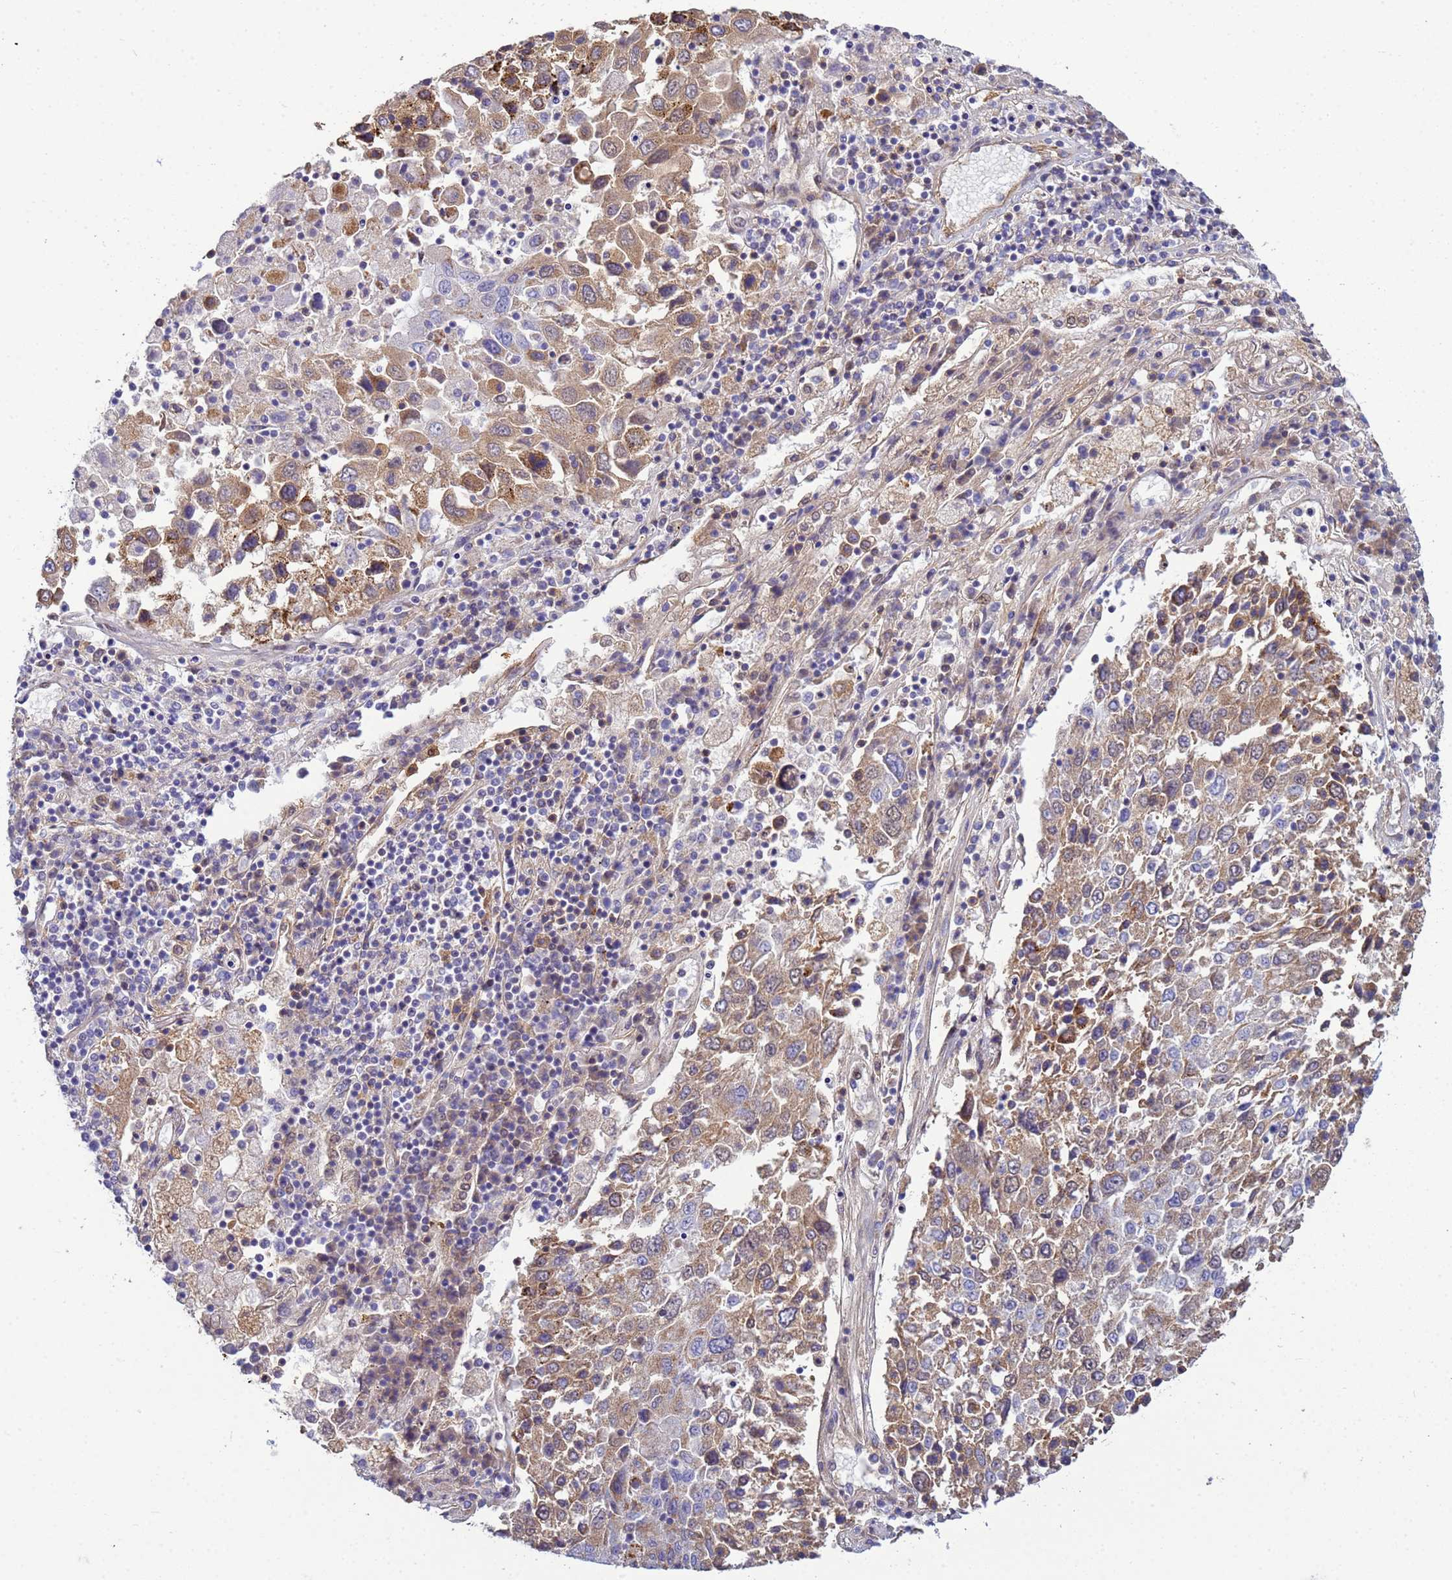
{"staining": {"intensity": "moderate", "quantity": "25%-75%", "location": "cytoplasmic/membranous"}, "tissue": "lung cancer", "cell_type": "Tumor cells", "image_type": "cancer", "snomed": [{"axis": "morphology", "description": "Squamous cell carcinoma, NOS"}, {"axis": "topography", "description": "Lung"}], "caption": "A micrograph showing moderate cytoplasmic/membranous positivity in approximately 25%-75% of tumor cells in lung cancer, as visualized by brown immunohistochemical staining.", "gene": "P2RX7", "patient": {"sex": "male", "age": 65}}